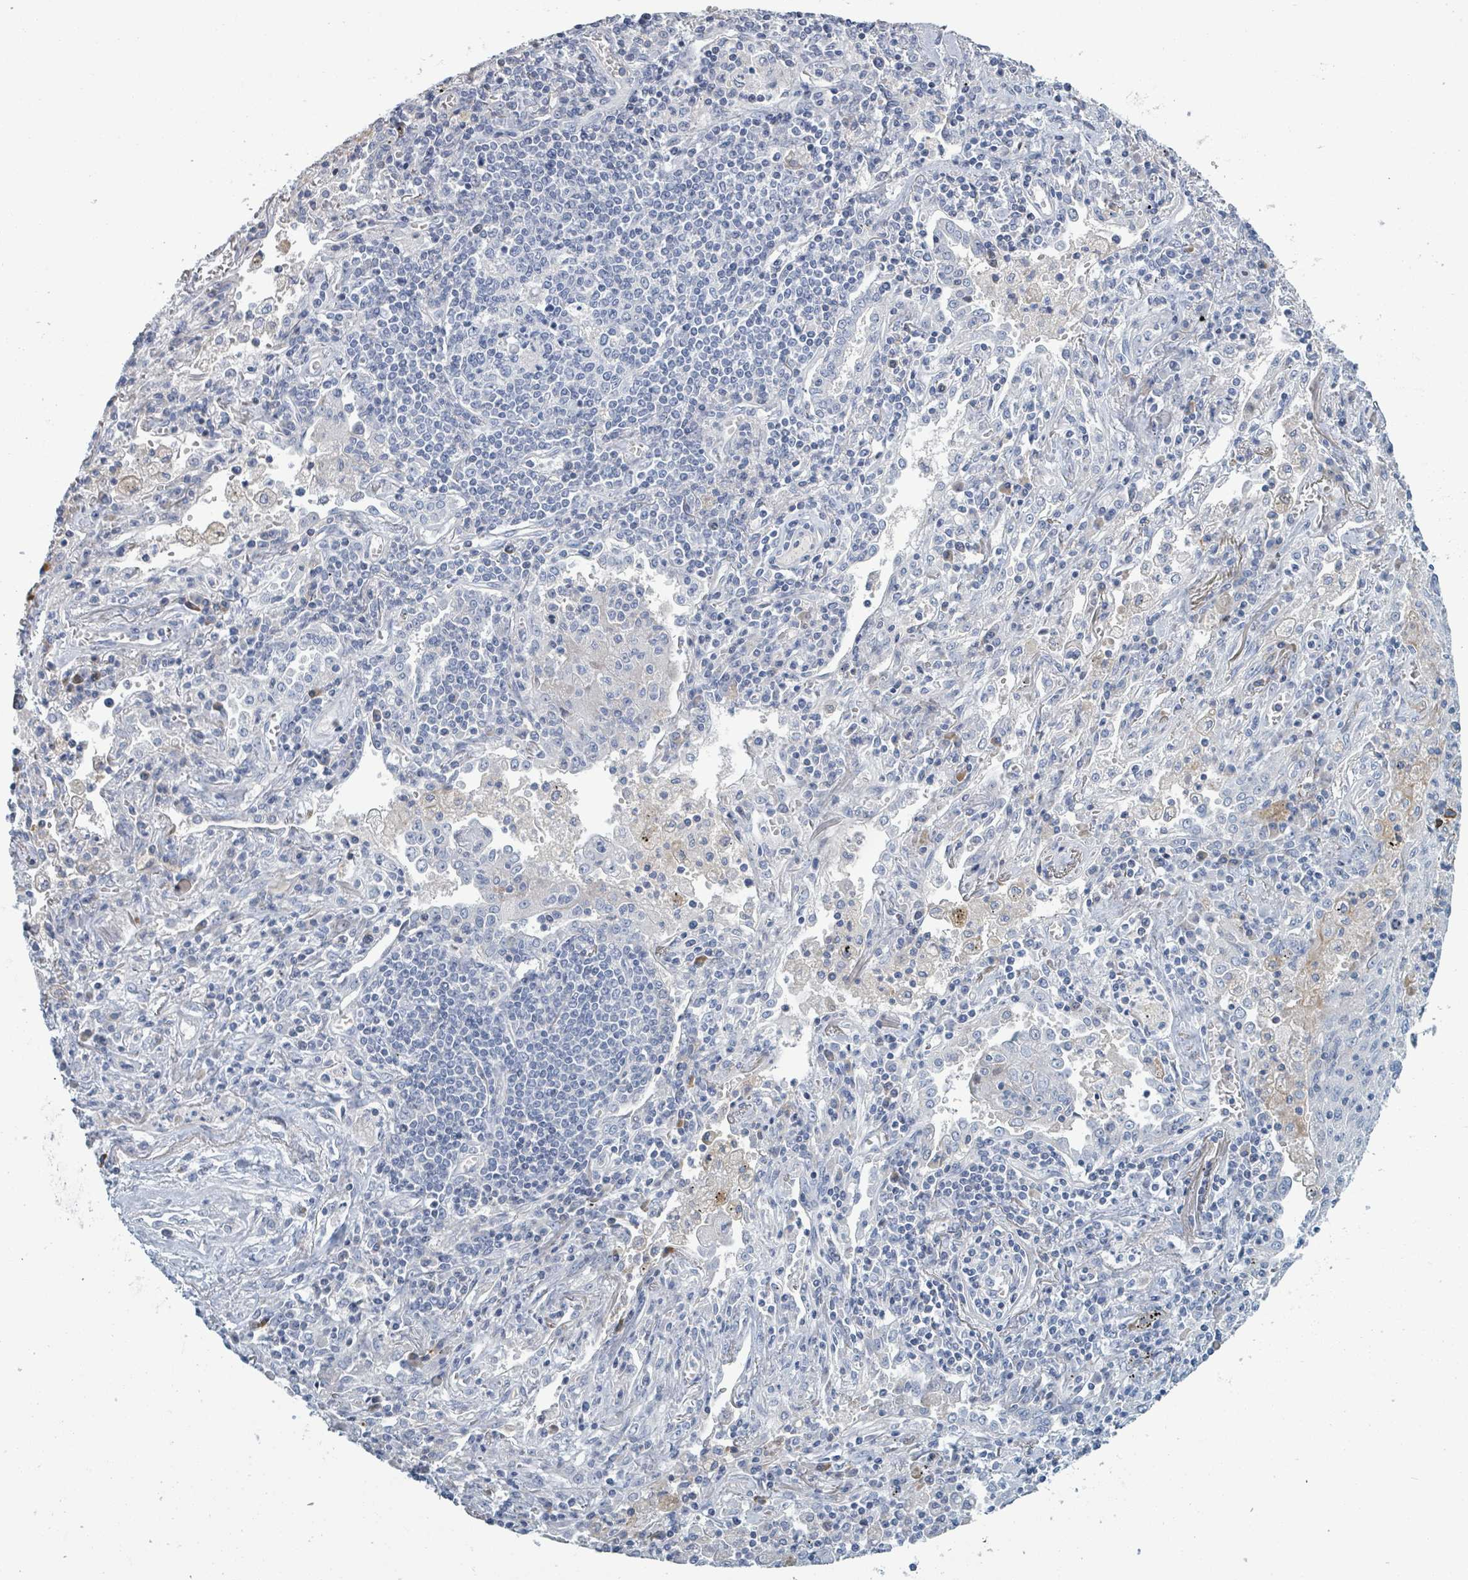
{"staining": {"intensity": "negative", "quantity": "none", "location": "none"}, "tissue": "lung cancer", "cell_type": "Tumor cells", "image_type": "cancer", "snomed": [{"axis": "morphology", "description": "Squamous cell carcinoma, NOS"}, {"axis": "topography", "description": "Lung"}], "caption": "DAB immunohistochemical staining of human squamous cell carcinoma (lung) reveals no significant staining in tumor cells.", "gene": "RAB33B", "patient": {"sex": "female", "age": 66}}